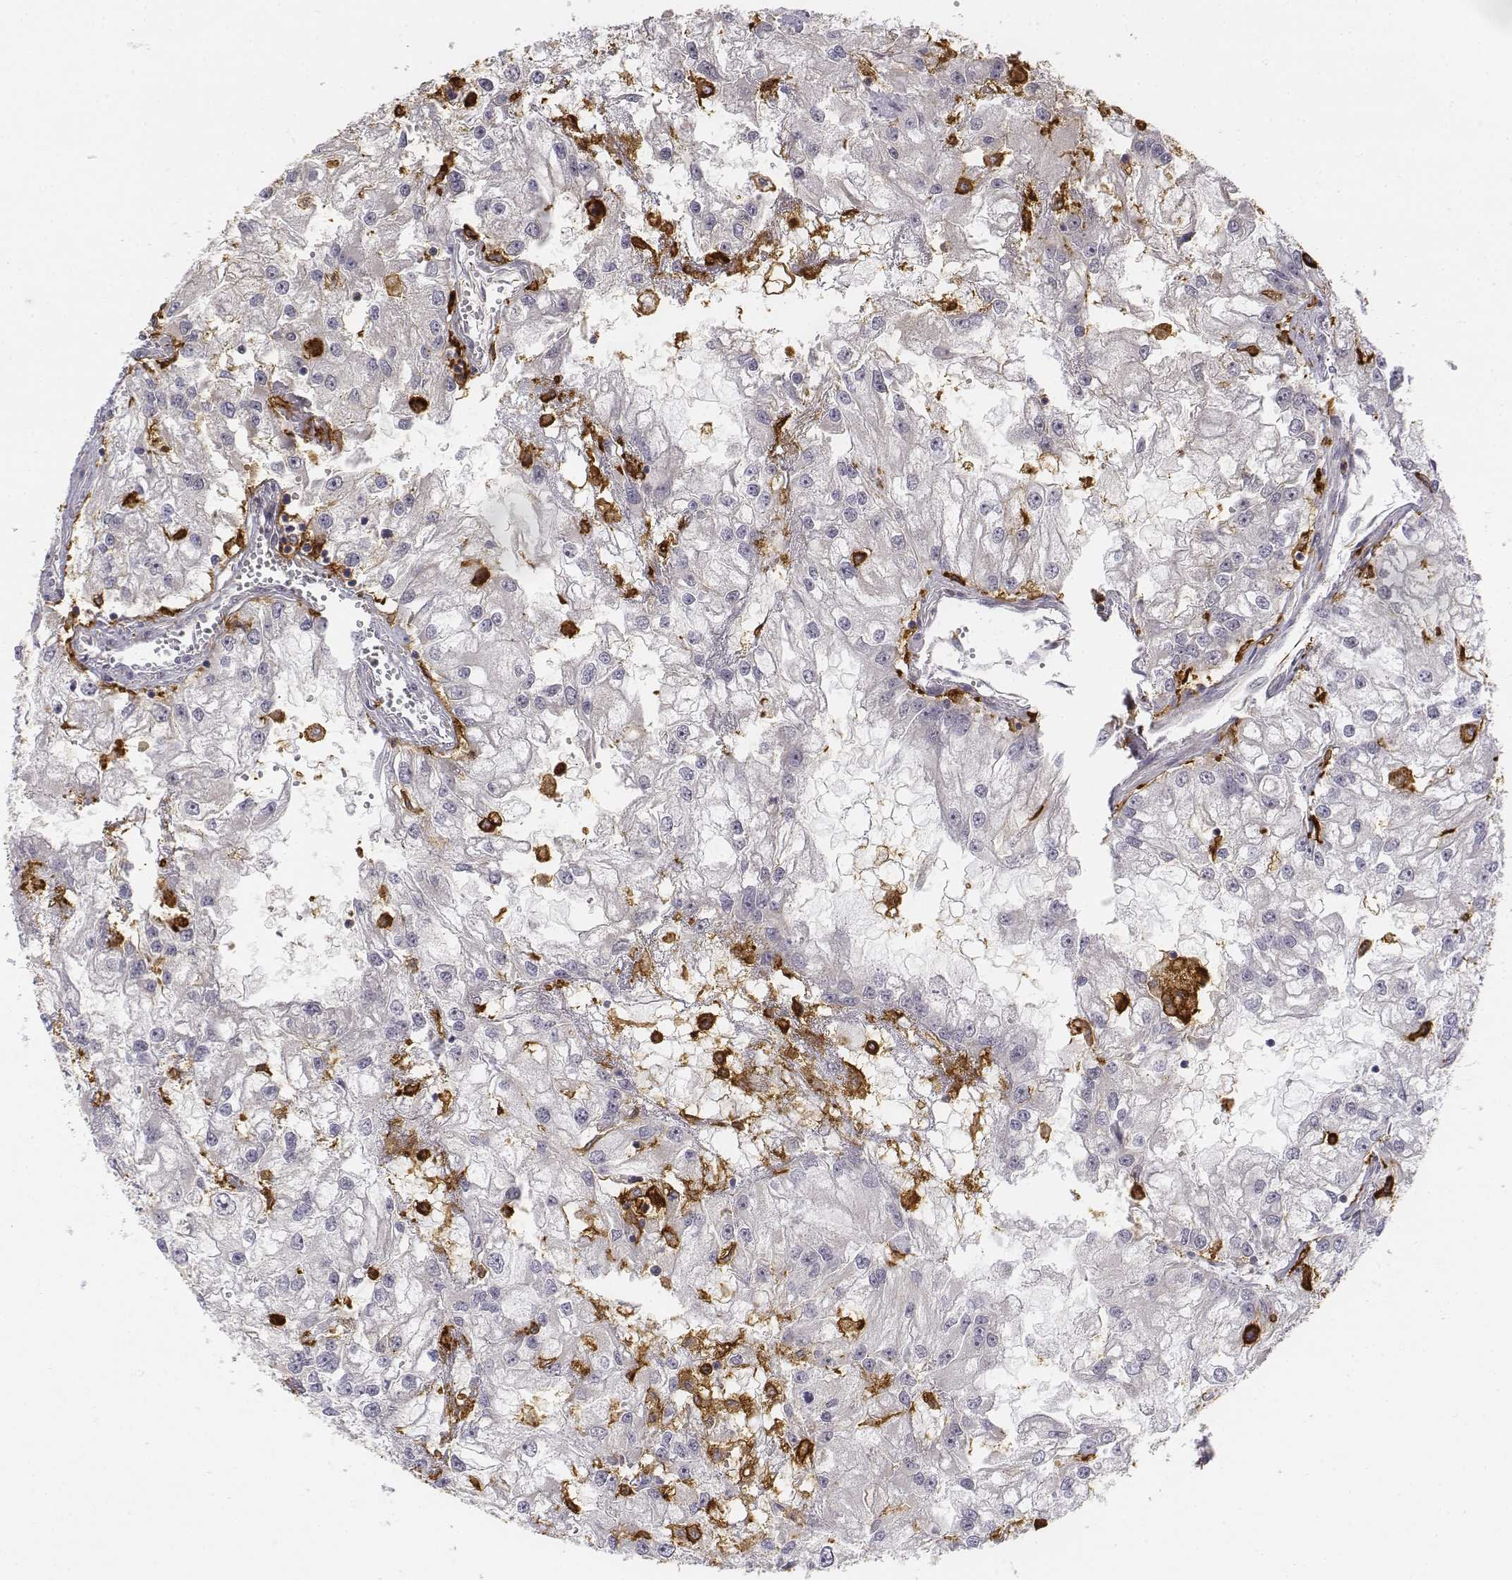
{"staining": {"intensity": "negative", "quantity": "none", "location": "none"}, "tissue": "renal cancer", "cell_type": "Tumor cells", "image_type": "cancer", "snomed": [{"axis": "morphology", "description": "Adenocarcinoma, NOS"}, {"axis": "topography", "description": "Kidney"}], "caption": "There is no significant staining in tumor cells of renal cancer (adenocarcinoma).", "gene": "CD14", "patient": {"sex": "male", "age": 59}}